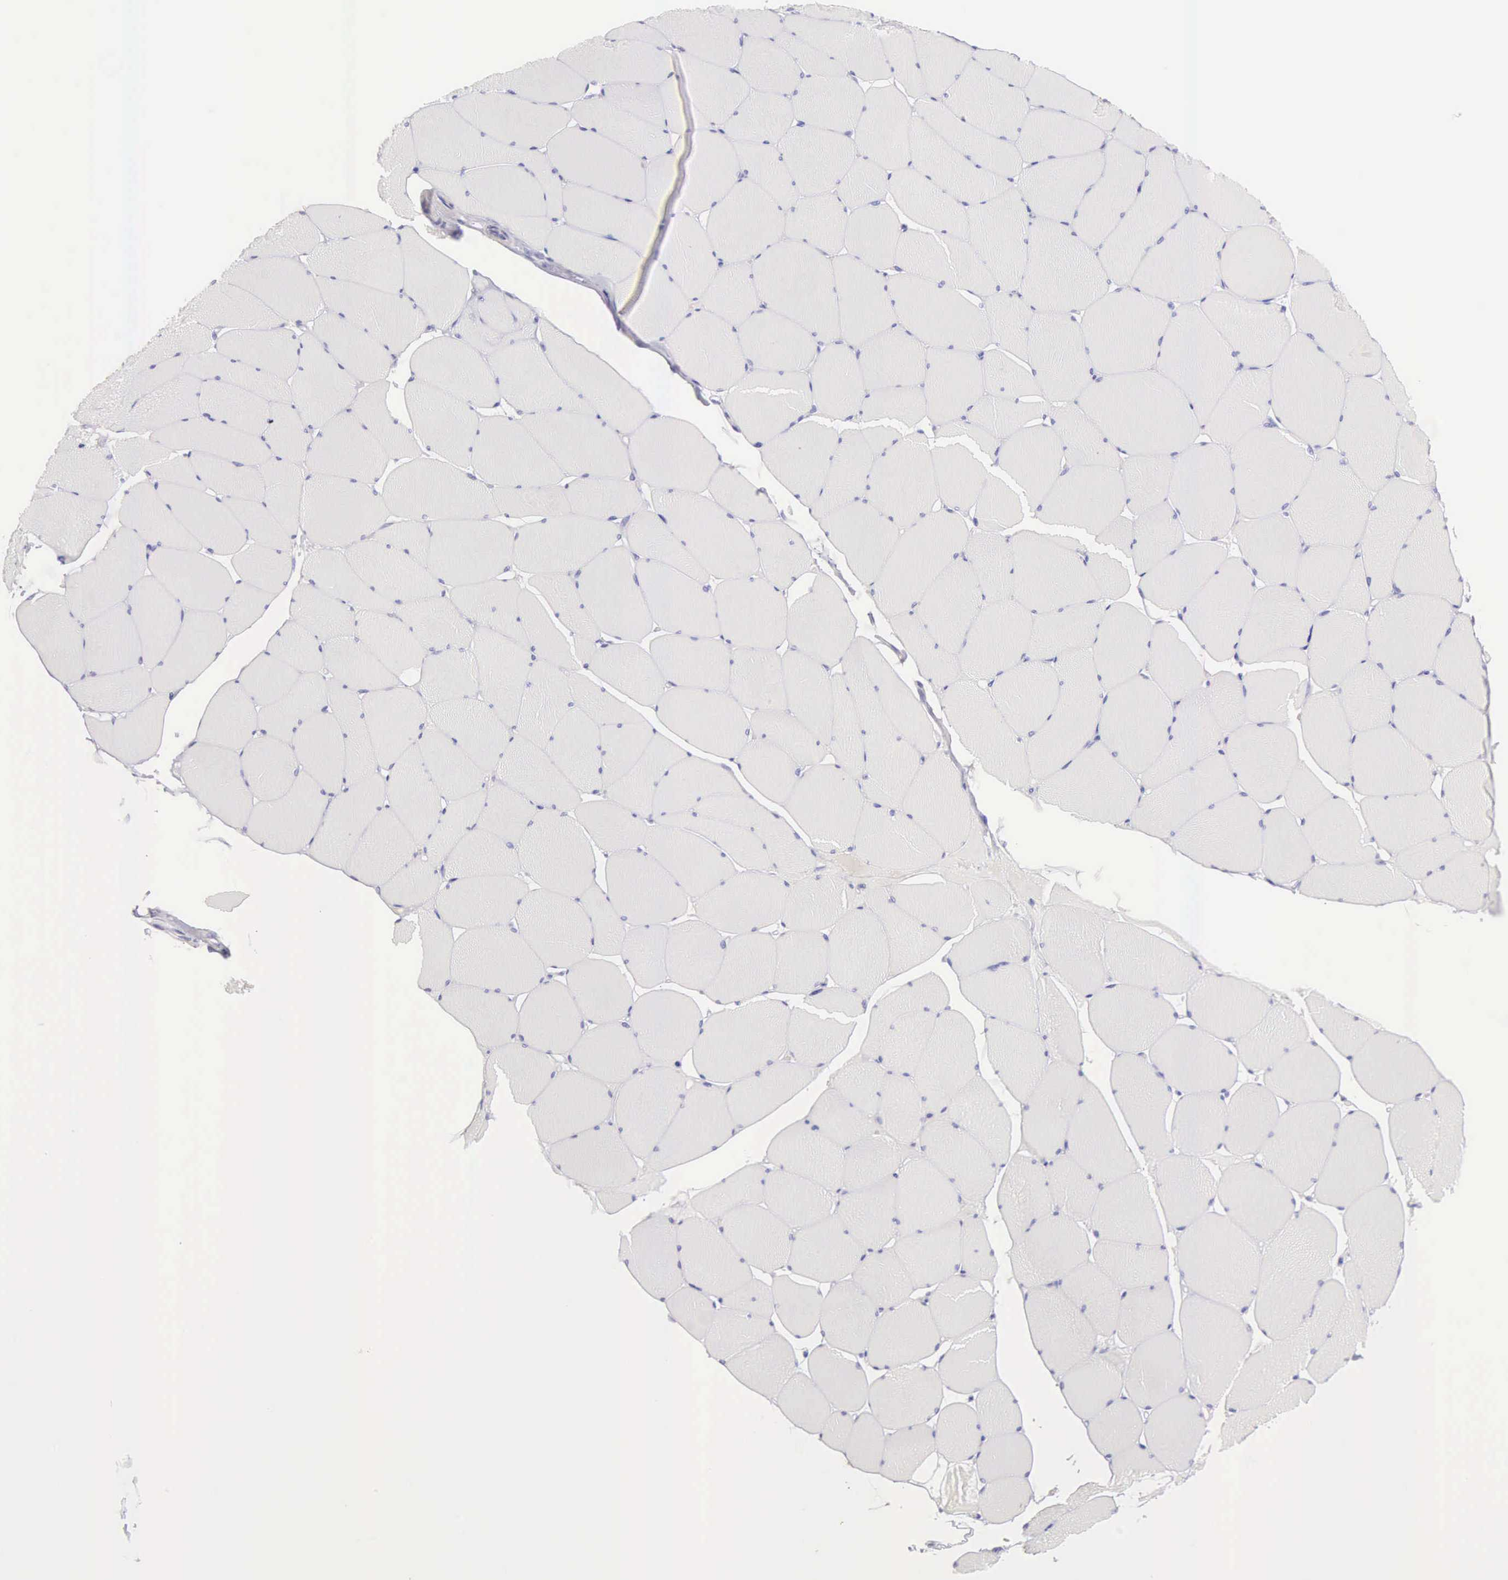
{"staining": {"intensity": "negative", "quantity": "none", "location": "none"}, "tissue": "skeletal muscle", "cell_type": "Myocytes", "image_type": "normal", "snomed": [{"axis": "morphology", "description": "Normal tissue, NOS"}, {"axis": "topography", "description": "Skeletal muscle"}, {"axis": "topography", "description": "Salivary gland"}], "caption": "This is an immunohistochemistry (IHC) image of benign human skeletal muscle. There is no positivity in myocytes.", "gene": "ARFGAP3", "patient": {"sex": "male", "age": 62}}